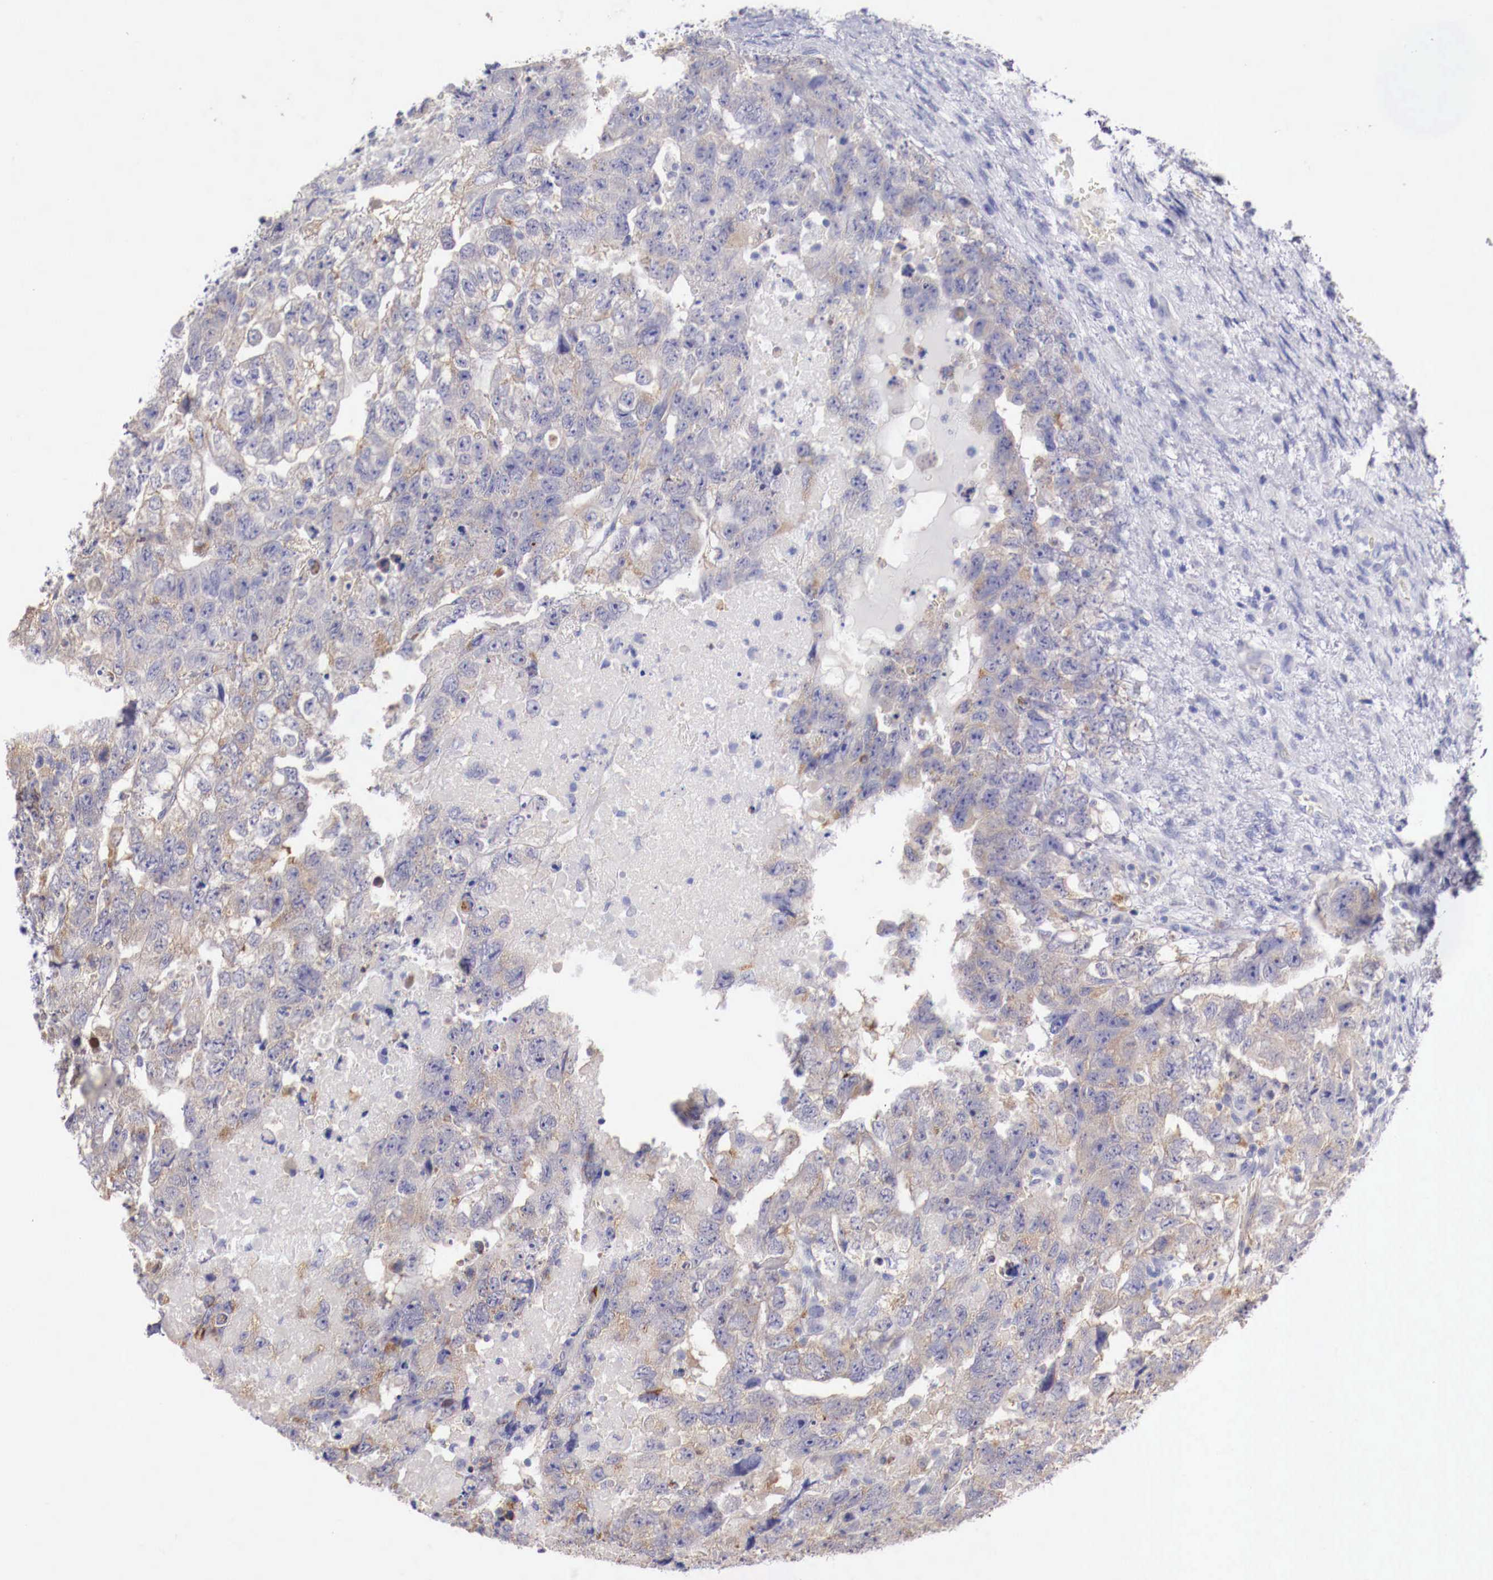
{"staining": {"intensity": "weak", "quantity": "25%-75%", "location": "cytoplasmic/membranous"}, "tissue": "testis cancer", "cell_type": "Tumor cells", "image_type": "cancer", "snomed": [{"axis": "morphology", "description": "Carcinoma, Embryonal, NOS"}, {"axis": "topography", "description": "Testis"}], "caption": "Protein analysis of testis cancer tissue demonstrates weak cytoplasmic/membranous expression in approximately 25%-75% of tumor cells.", "gene": "PITPNA", "patient": {"sex": "male", "age": 36}}